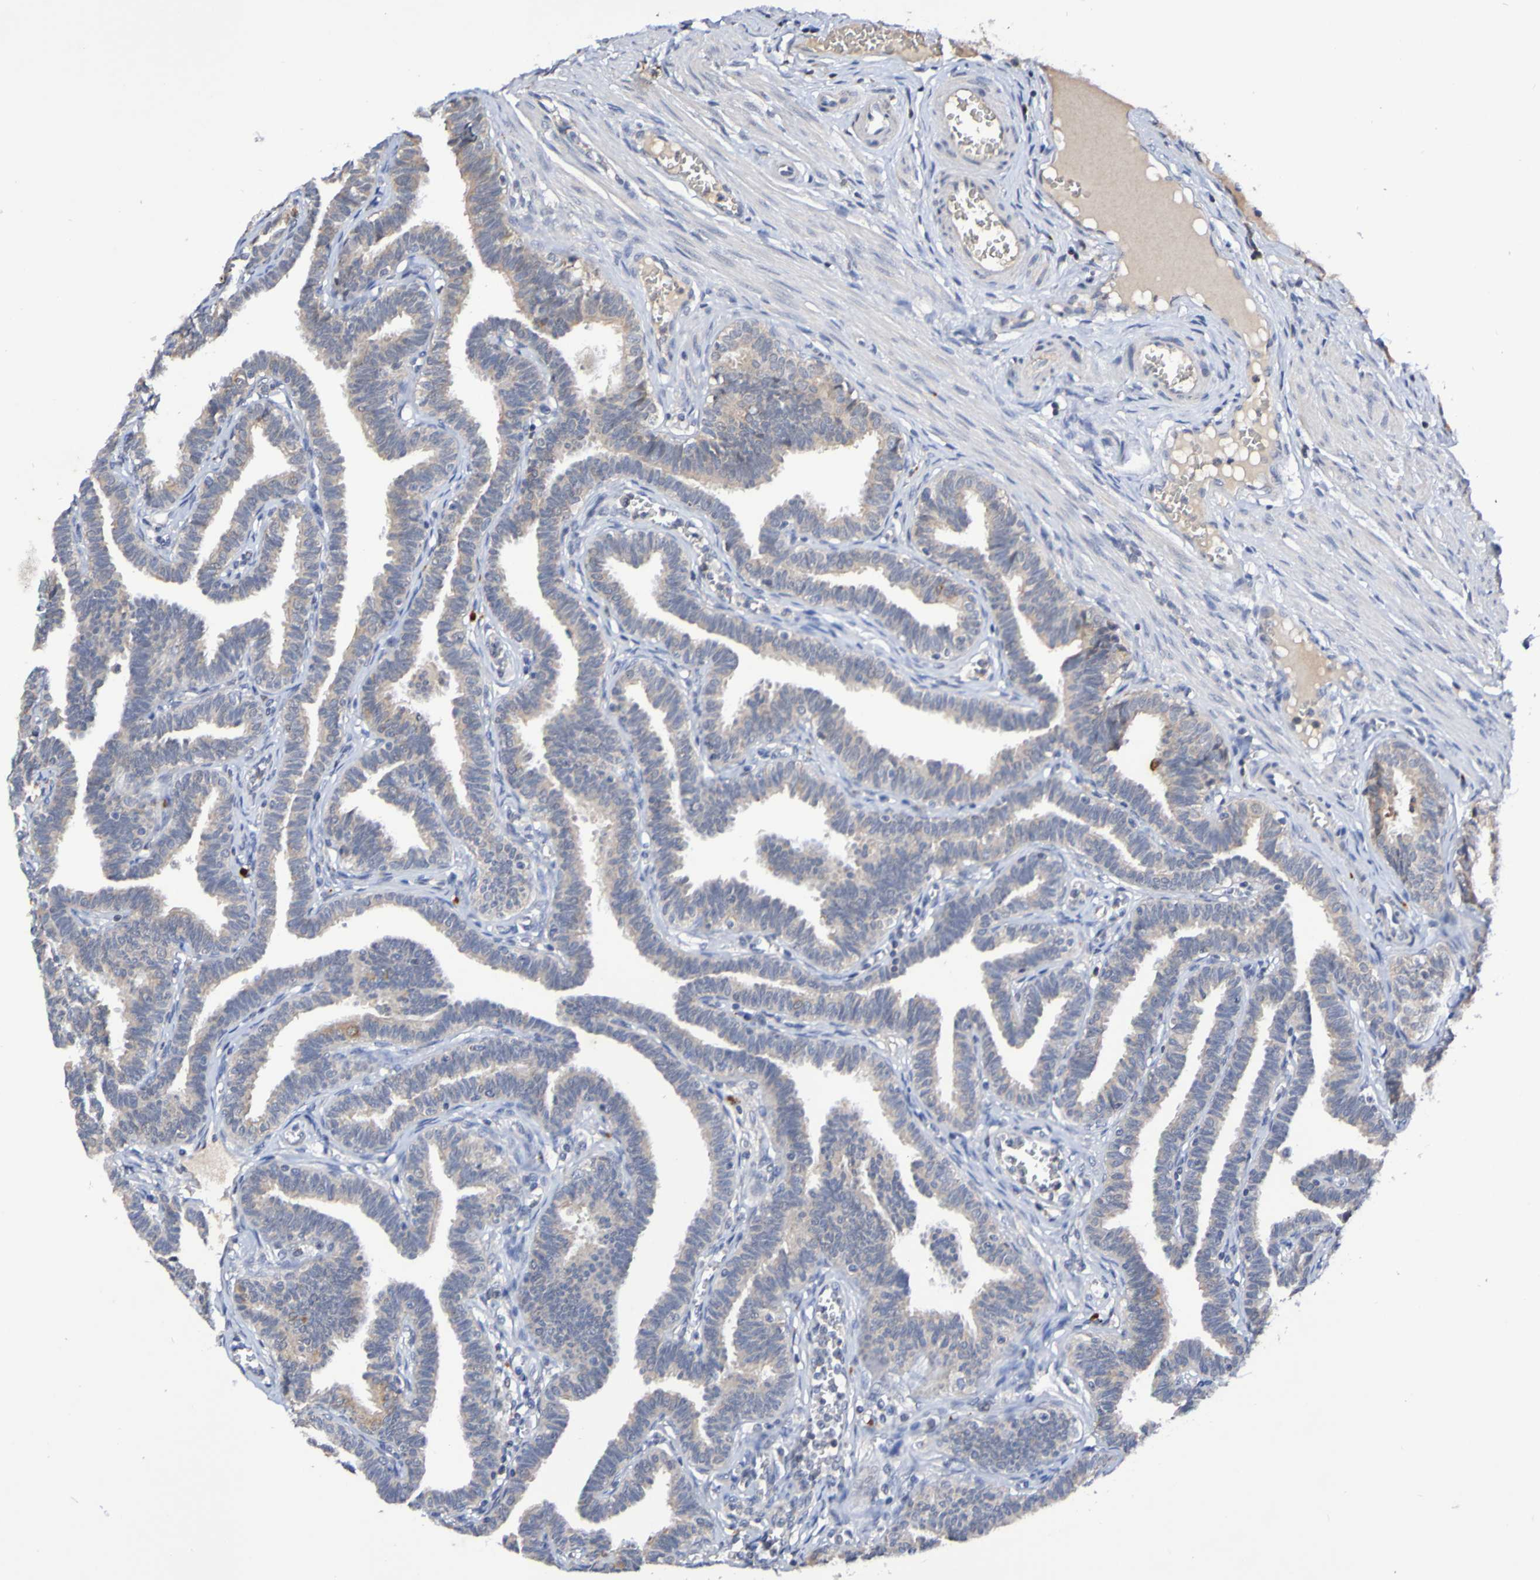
{"staining": {"intensity": "weak", "quantity": ">75%", "location": "cytoplasmic/membranous"}, "tissue": "fallopian tube", "cell_type": "Glandular cells", "image_type": "normal", "snomed": [{"axis": "morphology", "description": "Normal tissue, NOS"}, {"axis": "topography", "description": "Fallopian tube"}, {"axis": "topography", "description": "Ovary"}], "caption": "Brown immunohistochemical staining in benign human fallopian tube exhibits weak cytoplasmic/membranous expression in approximately >75% of glandular cells. The protein is shown in brown color, while the nuclei are stained blue.", "gene": "PTP4A2", "patient": {"sex": "female", "age": 23}}